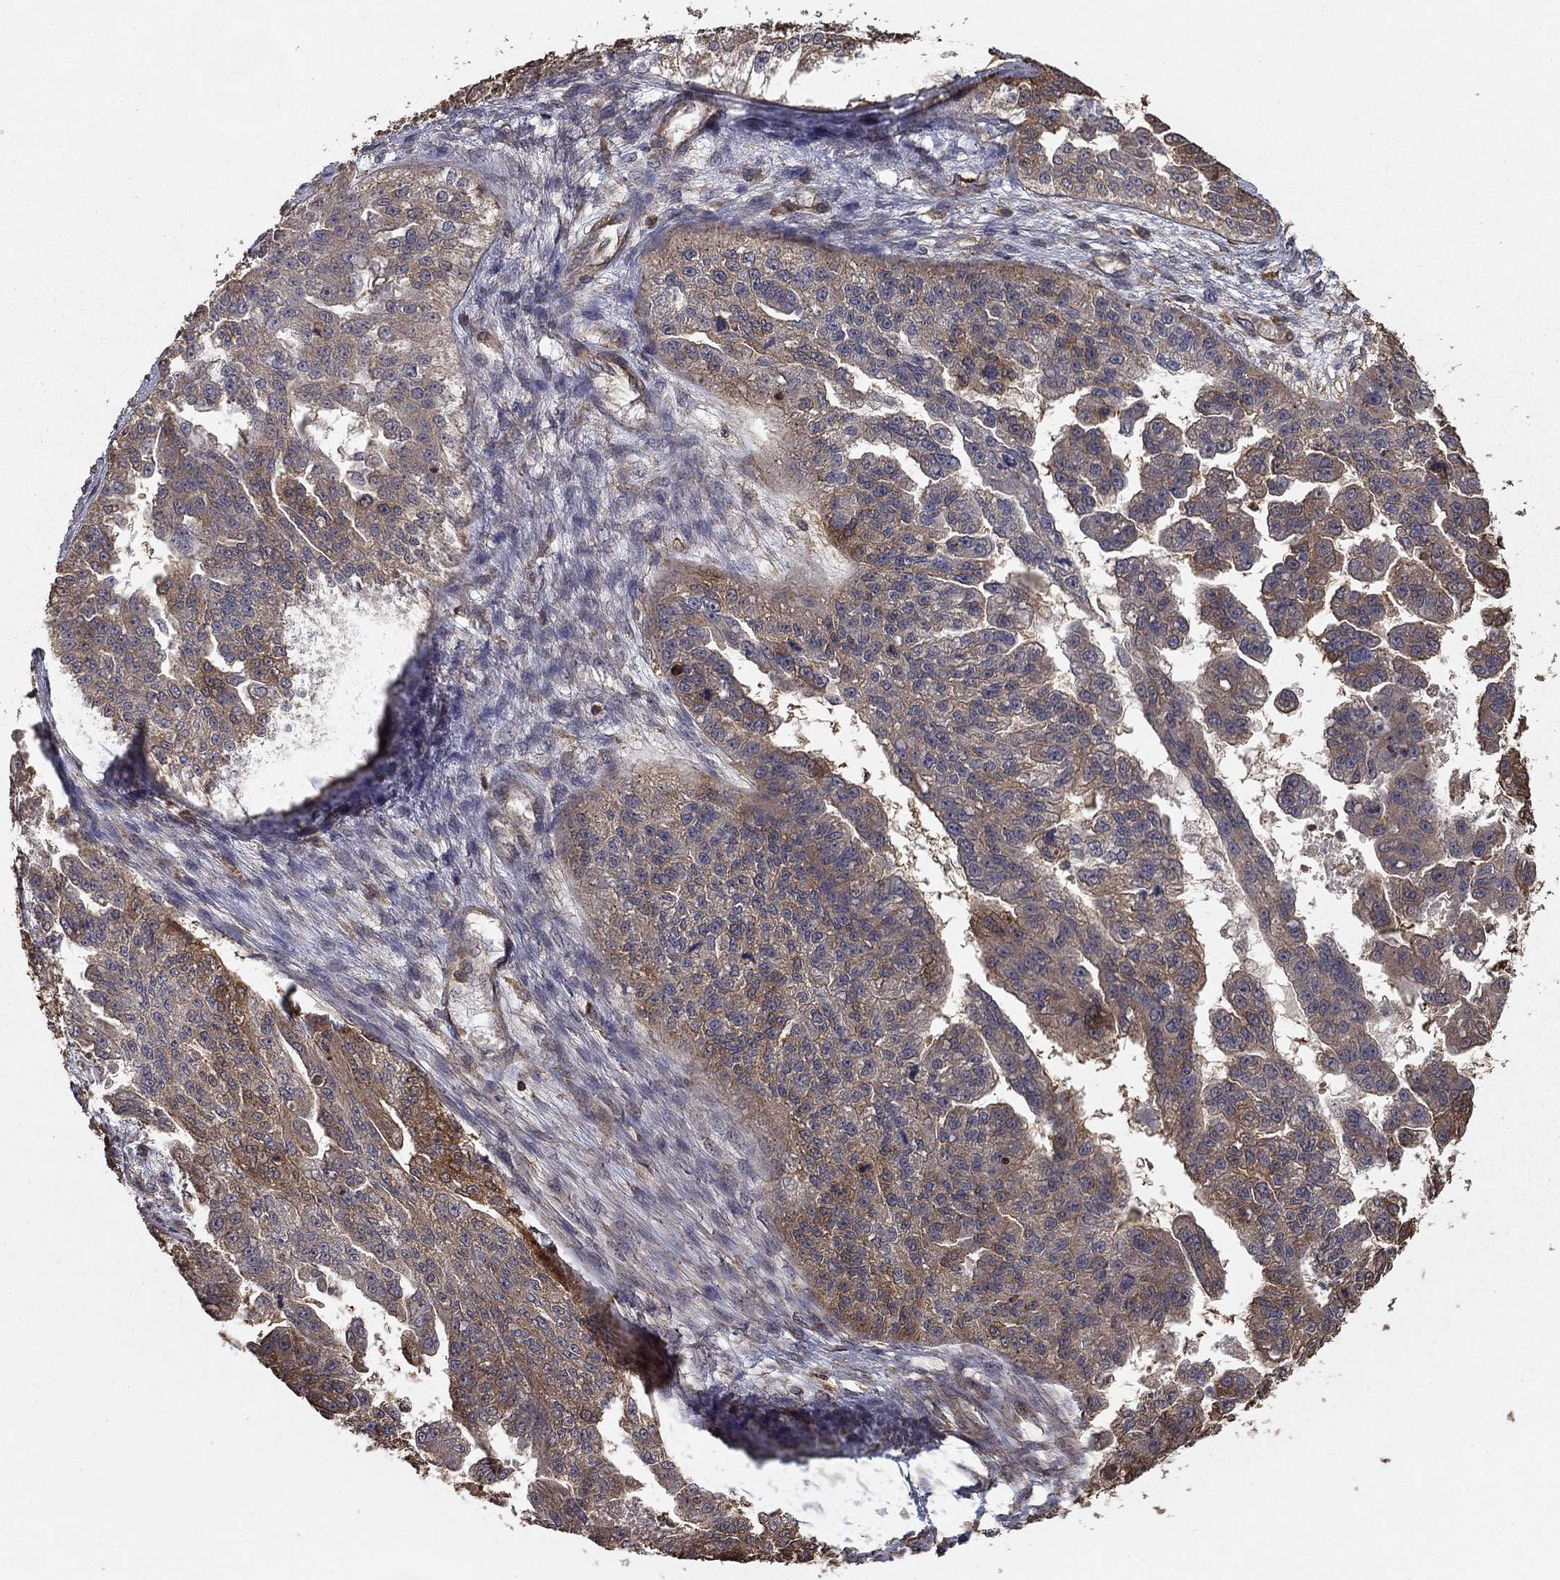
{"staining": {"intensity": "negative", "quantity": "none", "location": "none"}, "tissue": "ovarian cancer", "cell_type": "Tumor cells", "image_type": "cancer", "snomed": [{"axis": "morphology", "description": "Cystadenocarcinoma, serous, NOS"}, {"axis": "topography", "description": "Ovary"}], "caption": "IHC histopathology image of ovarian cancer stained for a protein (brown), which exhibits no expression in tumor cells.", "gene": "HABP4", "patient": {"sex": "female", "age": 58}}